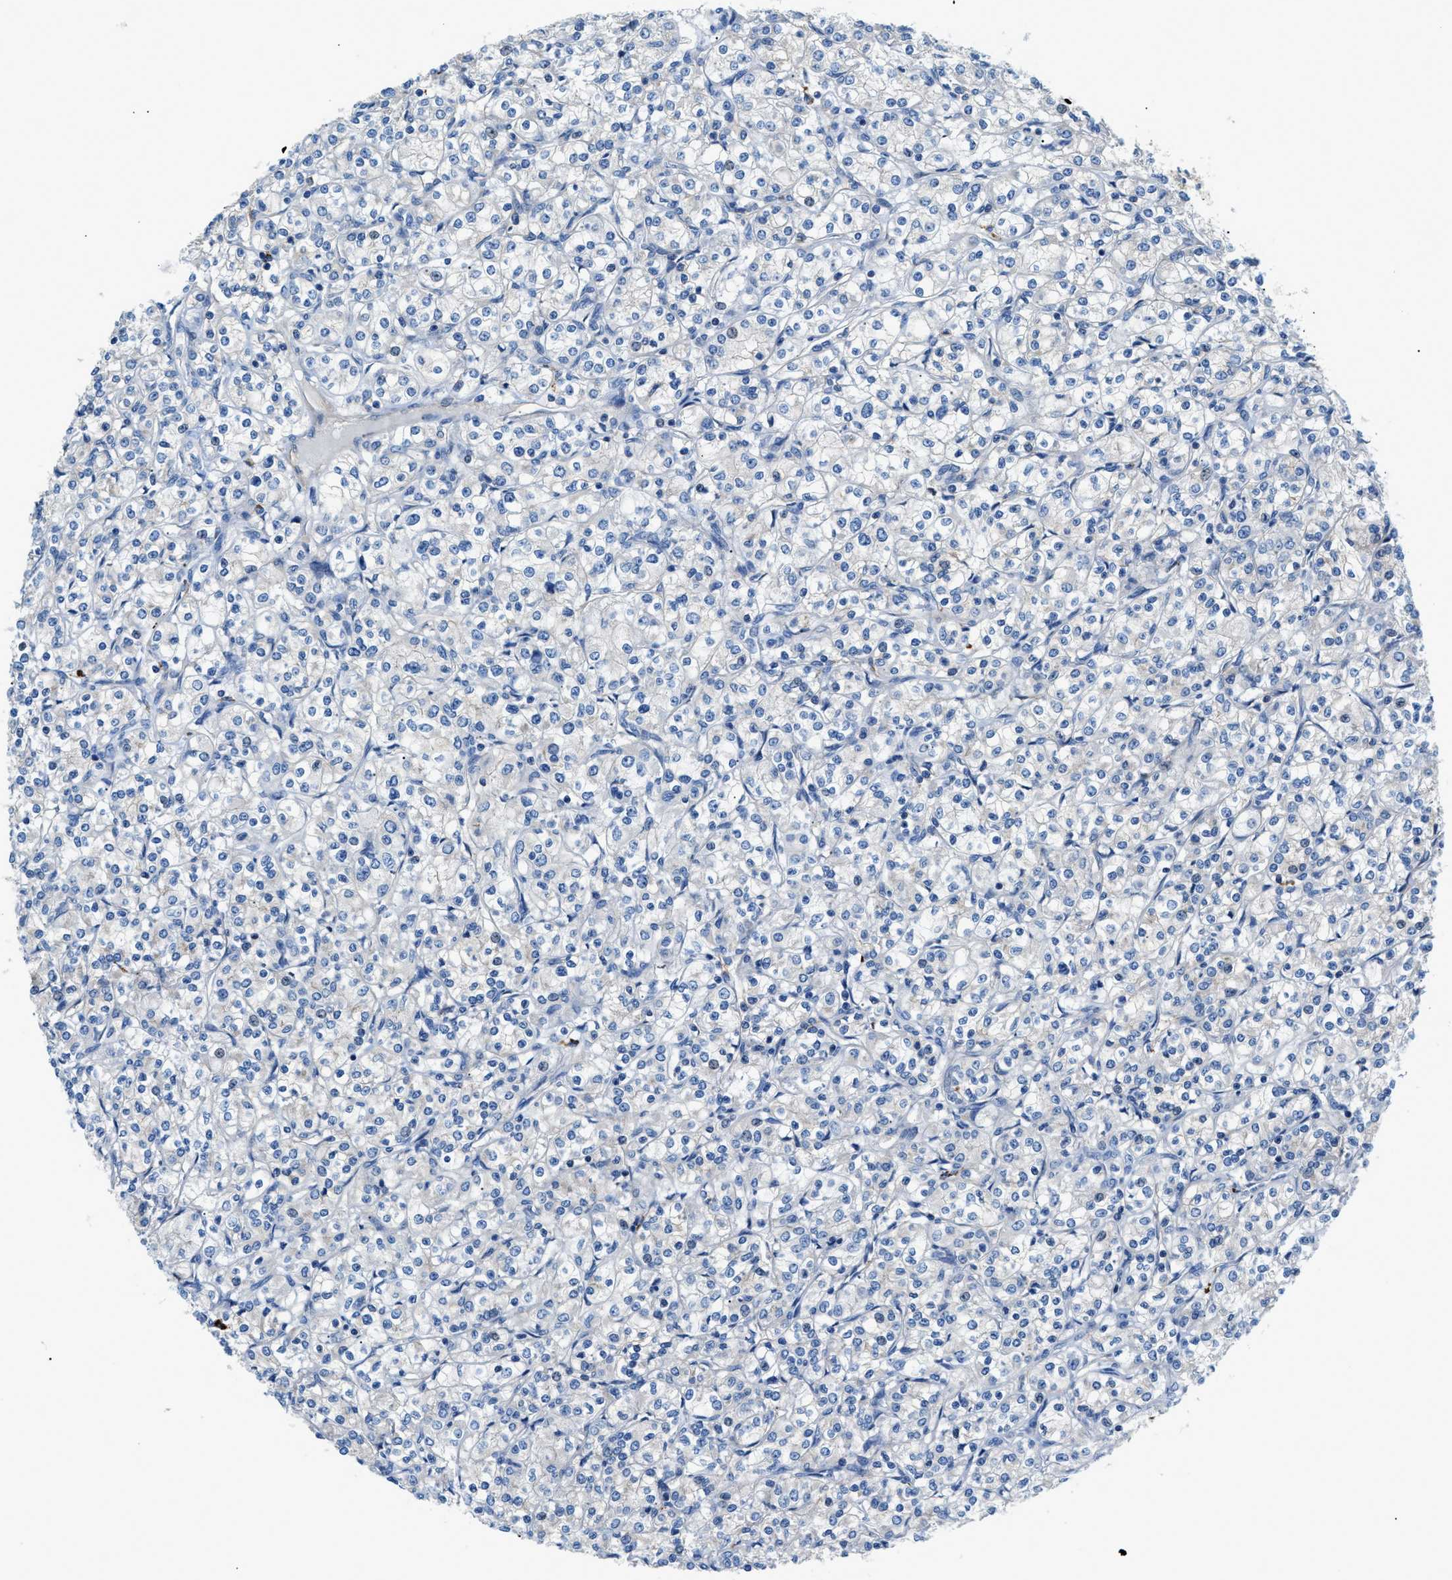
{"staining": {"intensity": "negative", "quantity": "none", "location": "none"}, "tissue": "renal cancer", "cell_type": "Tumor cells", "image_type": "cancer", "snomed": [{"axis": "morphology", "description": "Adenocarcinoma, NOS"}, {"axis": "topography", "description": "Kidney"}], "caption": "Renal adenocarcinoma was stained to show a protein in brown. There is no significant staining in tumor cells.", "gene": "ORAI1", "patient": {"sex": "male", "age": 77}}